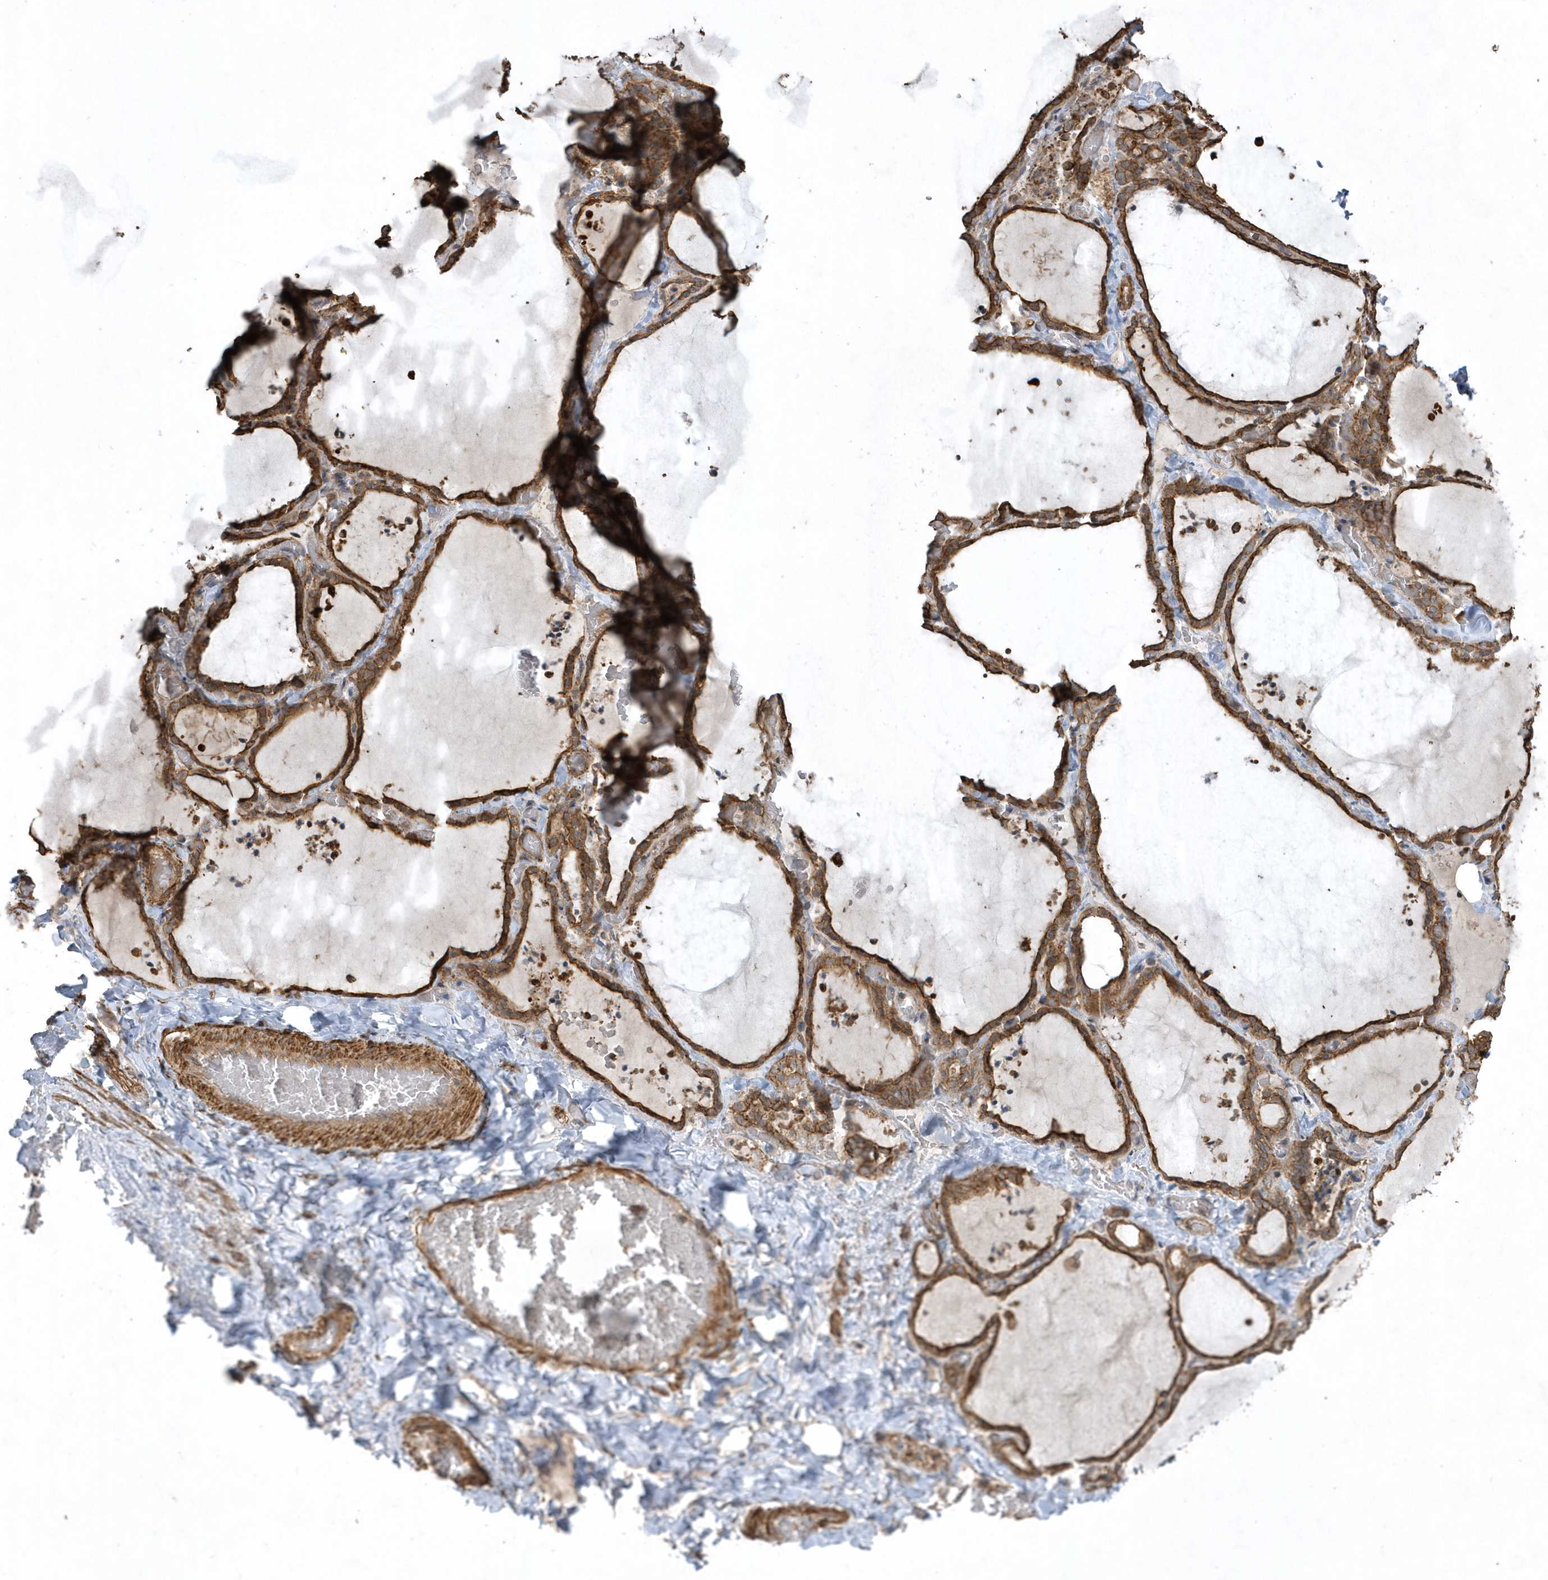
{"staining": {"intensity": "strong", "quantity": ">75%", "location": "cytoplasmic/membranous"}, "tissue": "thyroid gland", "cell_type": "Glandular cells", "image_type": "normal", "snomed": [{"axis": "morphology", "description": "Normal tissue, NOS"}, {"axis": "topography", "description": "Thyroid gland"}], "caption": "Immunohistochemical staining of benign human thyroid gland demonstrates high levels of strong cytoplasmic/membranous expression in approximately >75% of glandular cells.", "gene": "SENP8", "patient": {"sex": "female", "age": 22}}